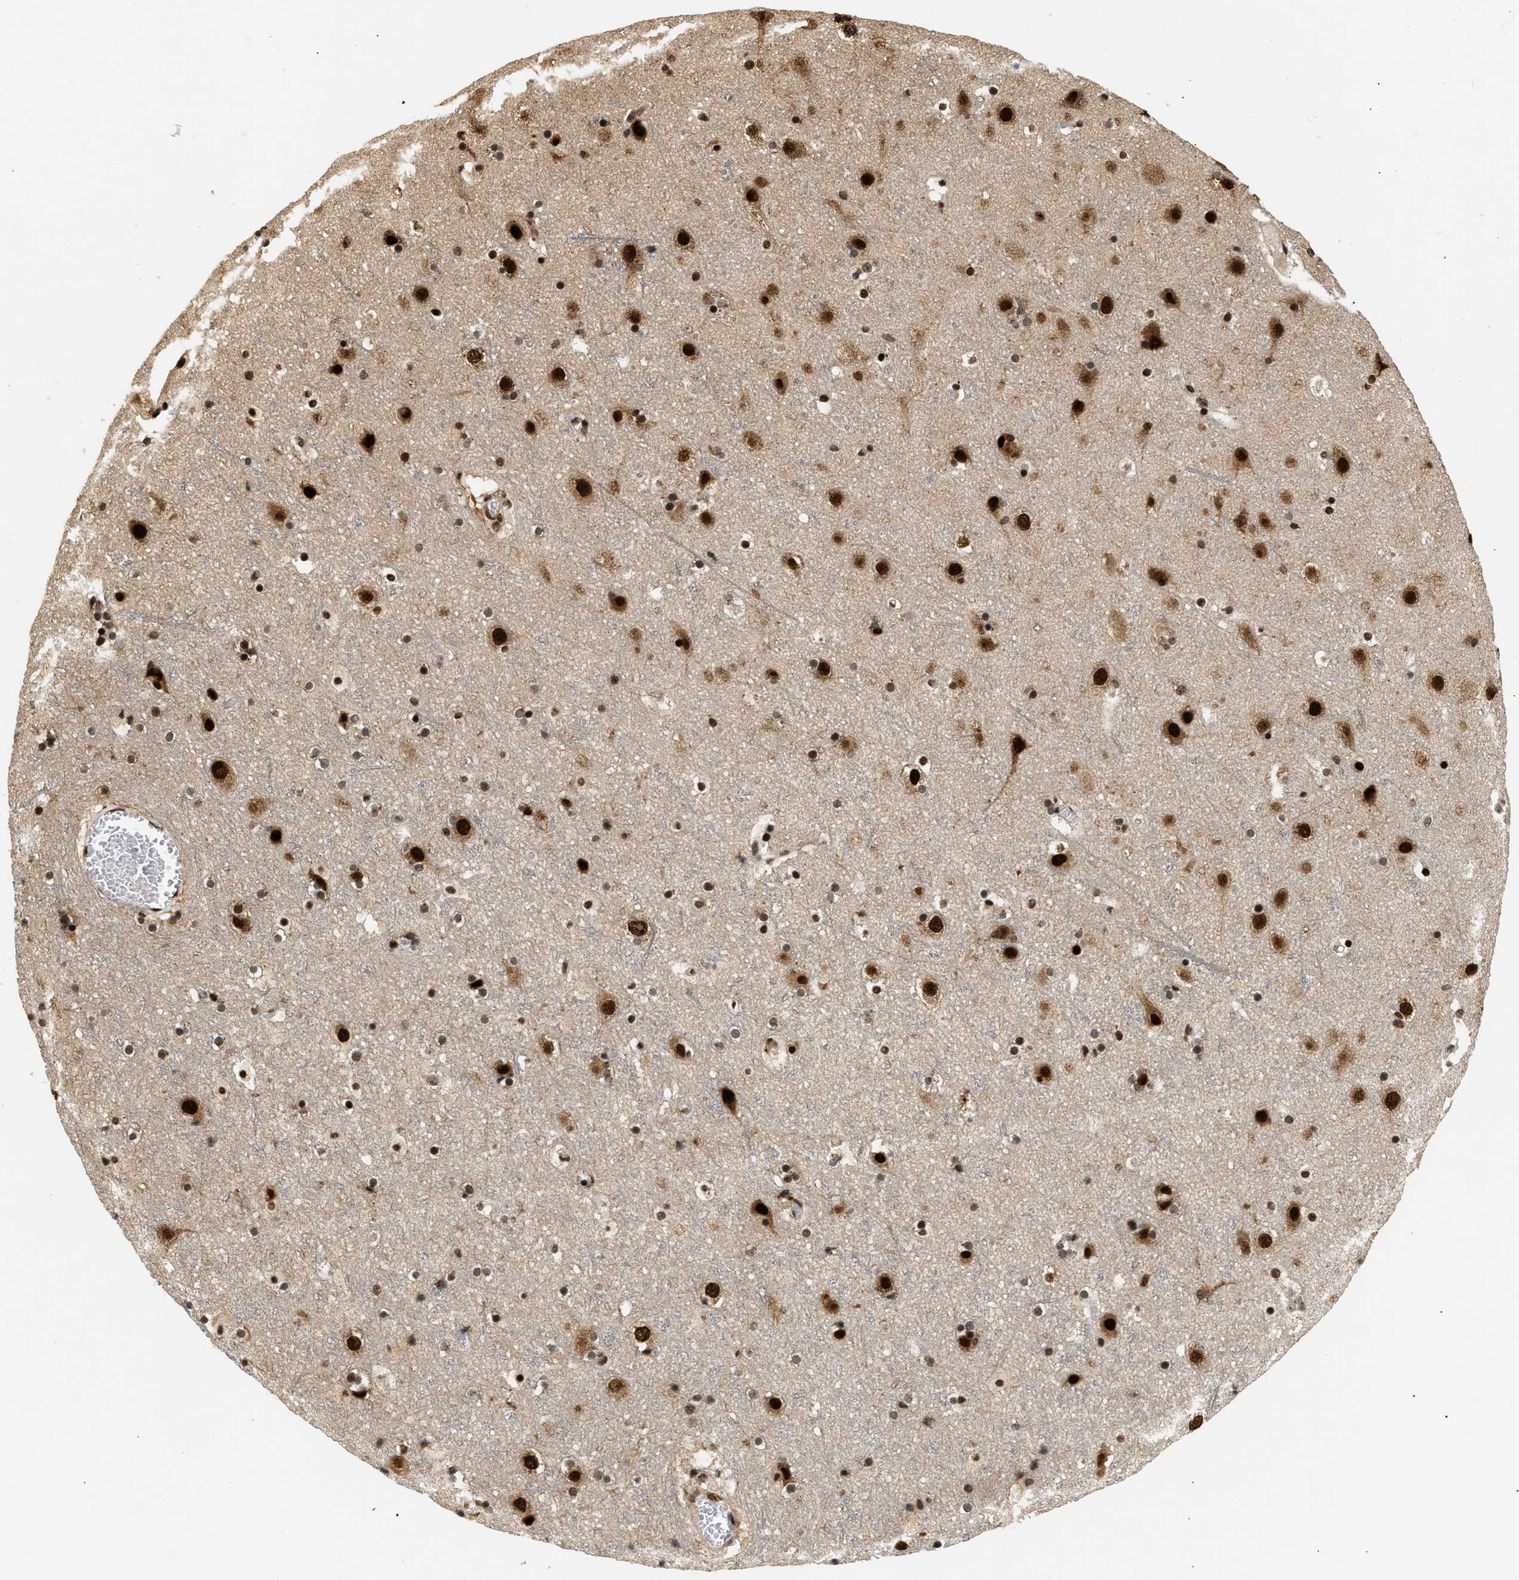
{"staining": {"intensity": "moderate", "quantity": ">75%", "location": "nuclear"}, "tissue": "cerebral cortex", "cell_type": "Endothelial cells", "image_type": "normal", "snomed": [{"axis": "morphology", "description": "Normal tissue, NOS"}, {"axis": "topography", "description": "Cerebral cortex"}], "caption": "This is a photomicrograph of immunohistochemistry staining of benign cerebral cortex, which shows moderate positivity in the nuclear of endothelial cells.", "gene": "RBM5", "patient": {"sex": "male", "age": 45}}